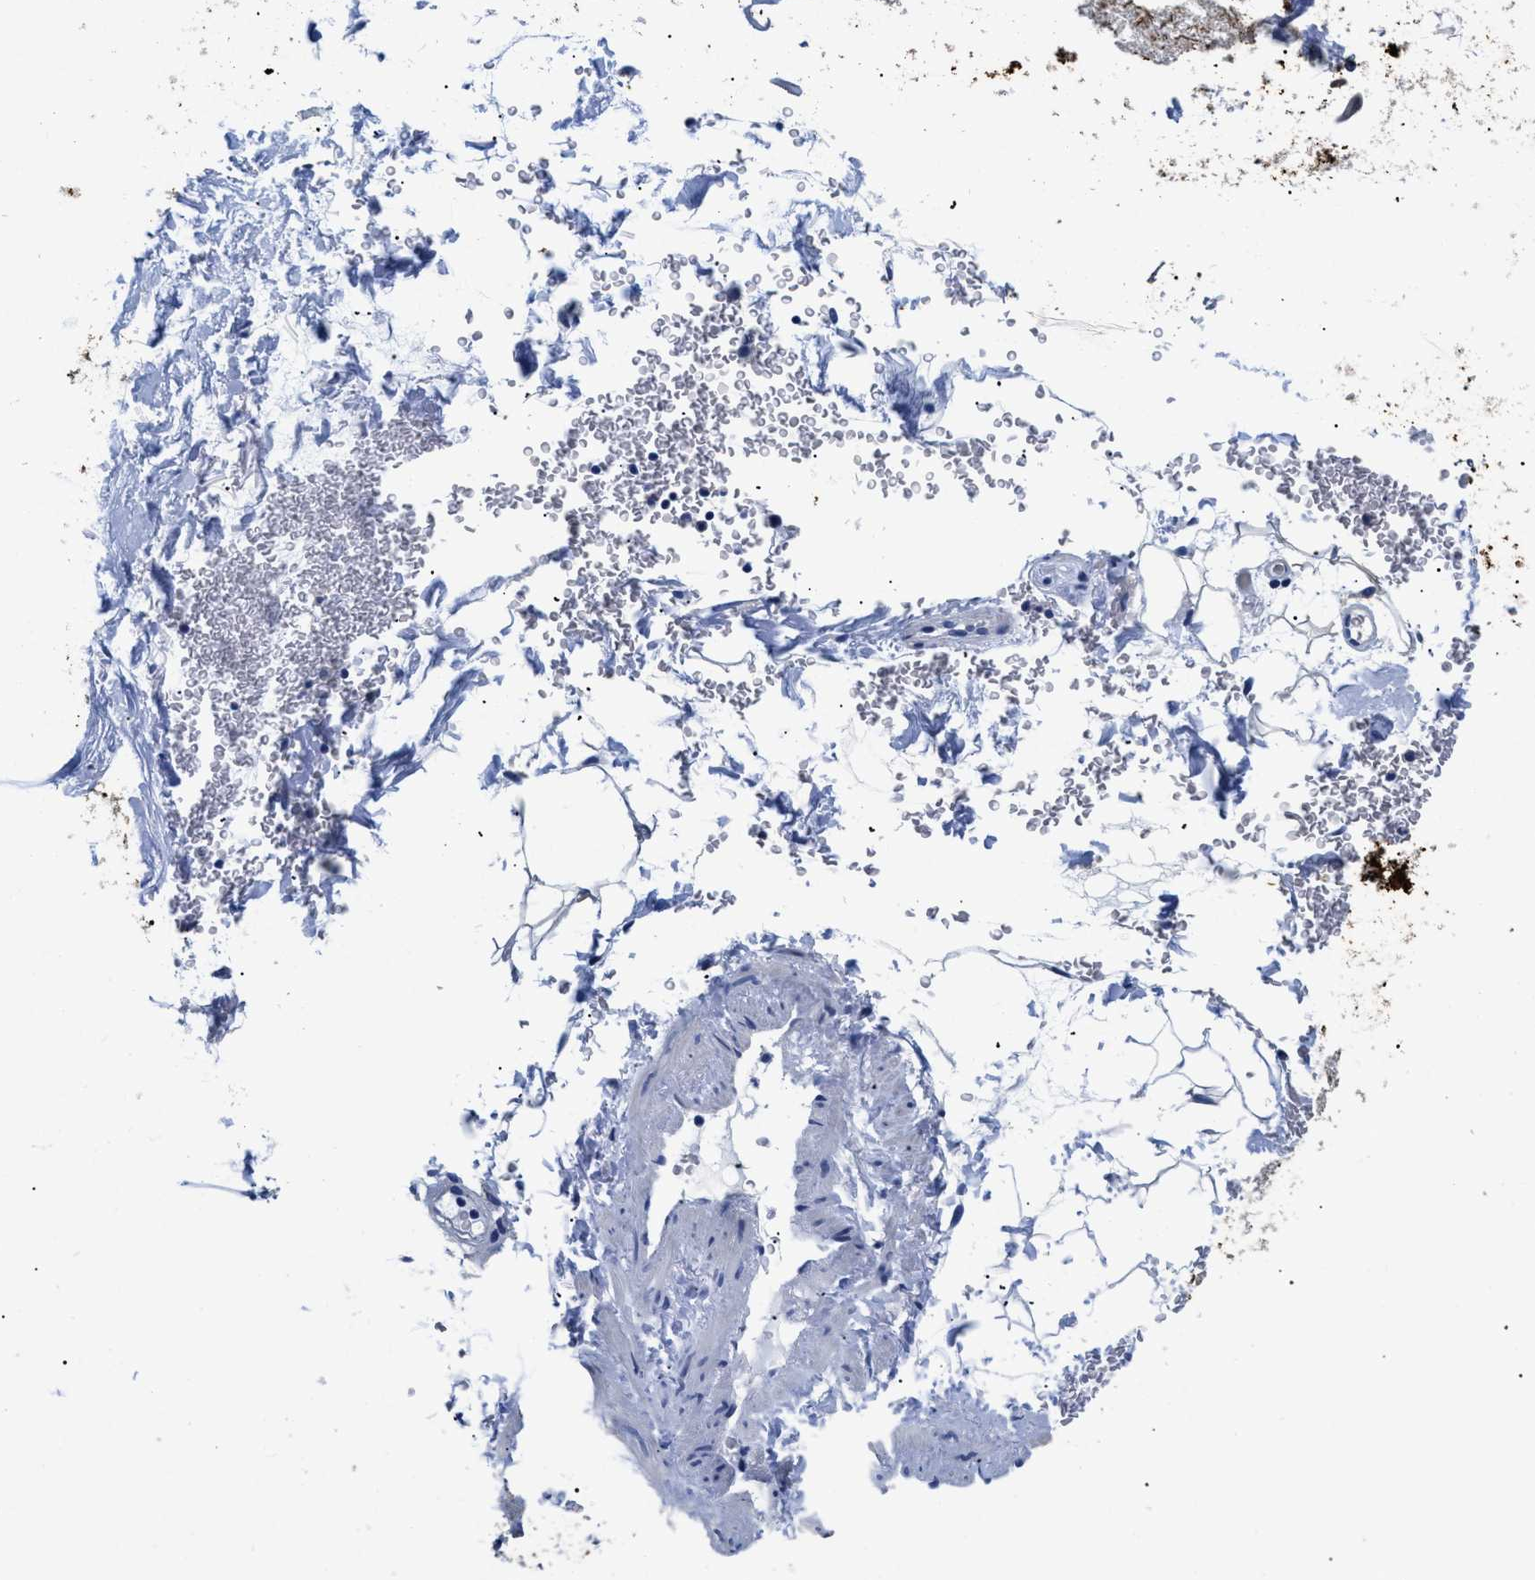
{"staining": {"intensity": "negative", "quantity": "none", "location": "none"}, "tissue": "adipose tissue", "cell_type": "Adipocytes", "image_type": "normal", "snomed": [{"axis": "morphology", "description": "Normal tissue, NOS"}, {"axis": "topography", "description": "Cartilage tissue"}, {"axis": "topography", "description": "Bronchus"}], "caption": "Unremarkable adipose tissue was stained to show a protein in brown. There is no significant positivity in adipocytes. Nuclei are stained in blue.", "gene": "DLC1", "patient": {"sex": "female", "age": 73}}